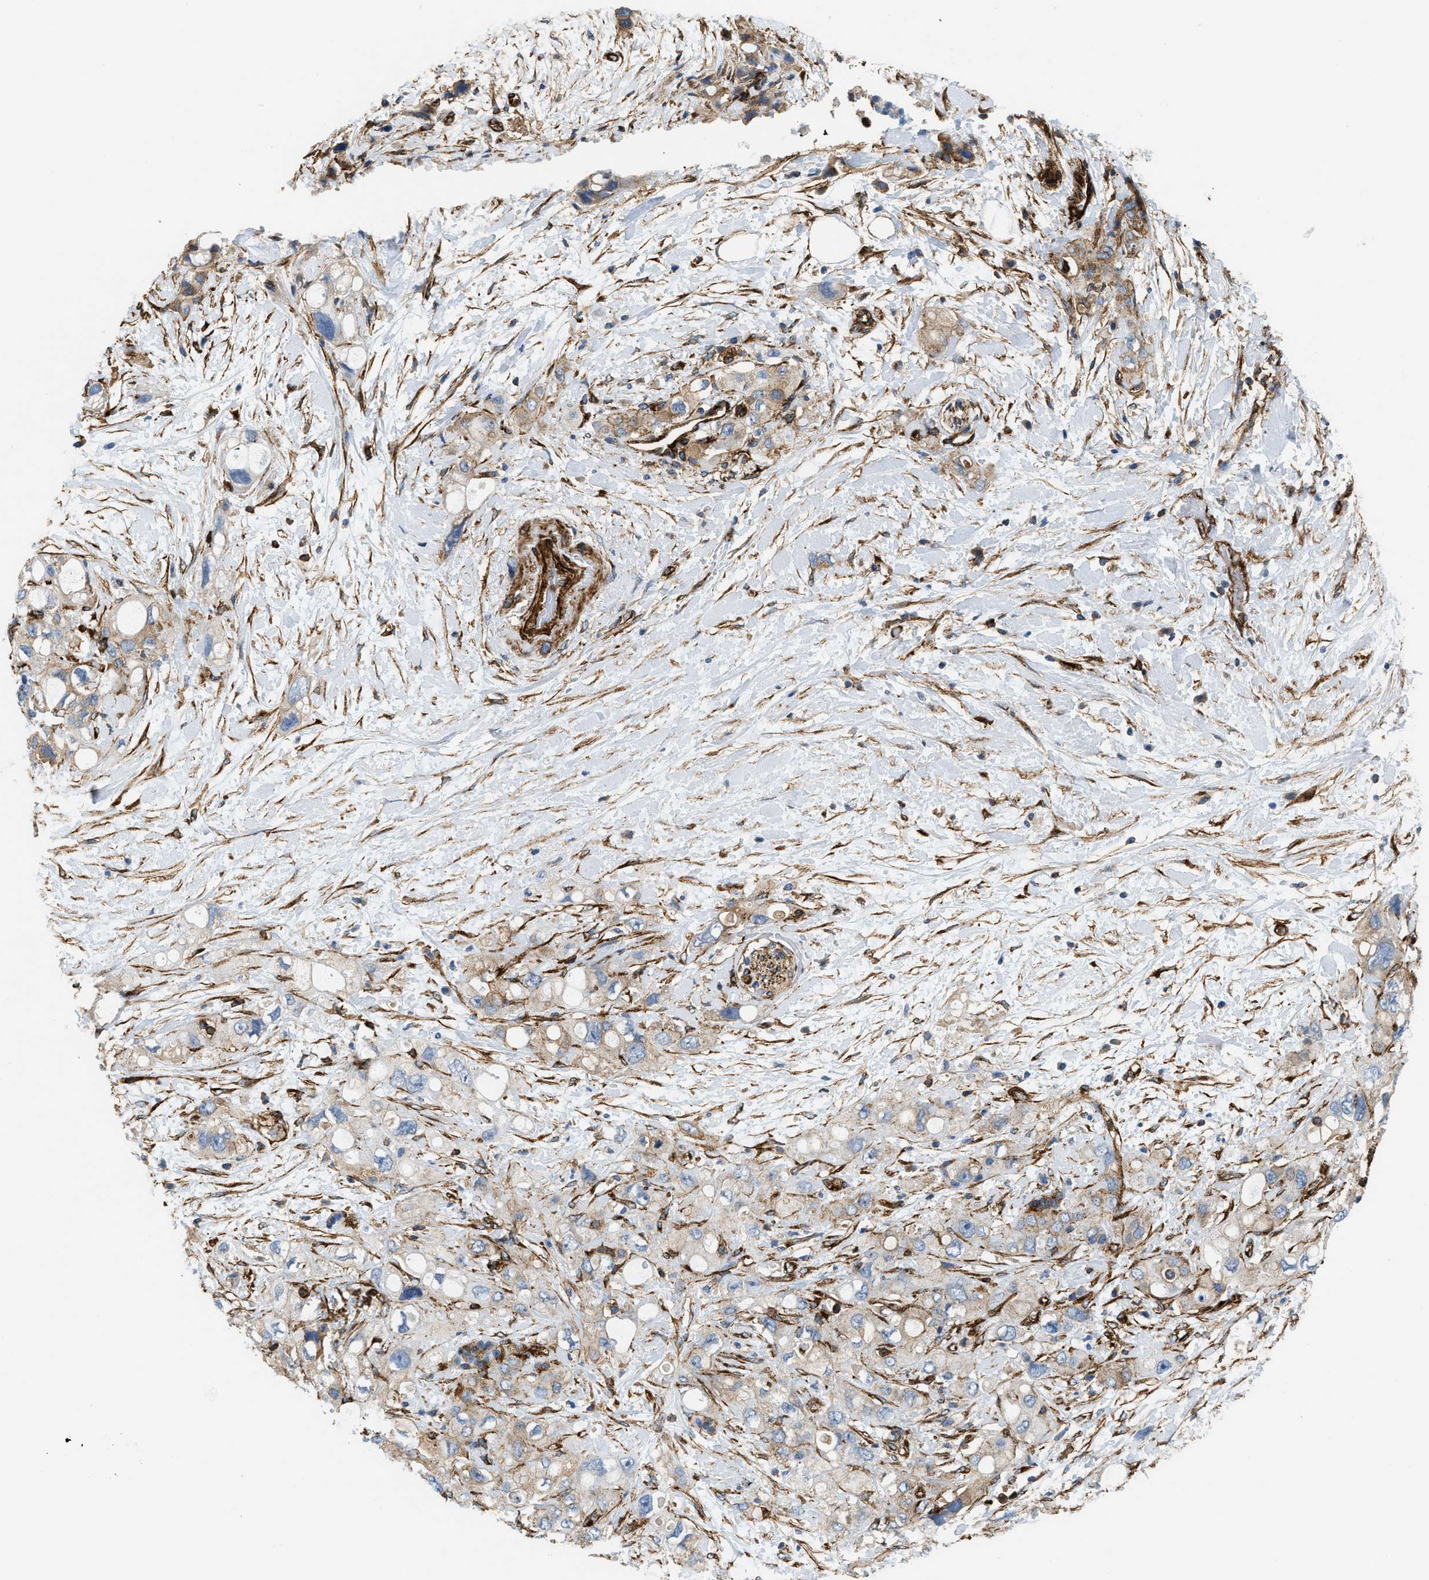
{"staining": {"intensity": "negative", "quantity": "none", "location": "none"}, "tissue": "pancreatic cancer", "cell_type": "Tumor cells", "image_type": "cancer", "snomed": [{"axis": "morphology", "description": "Adenocarcinoma, NOS"}, {"axis": "topography", "description": "Pancreas"}], "caption": "There is no significant expression in tumor cells of pancreatic cancer.", "gene": "HIP1", "patient": {"sex": "female", "age": 56}}